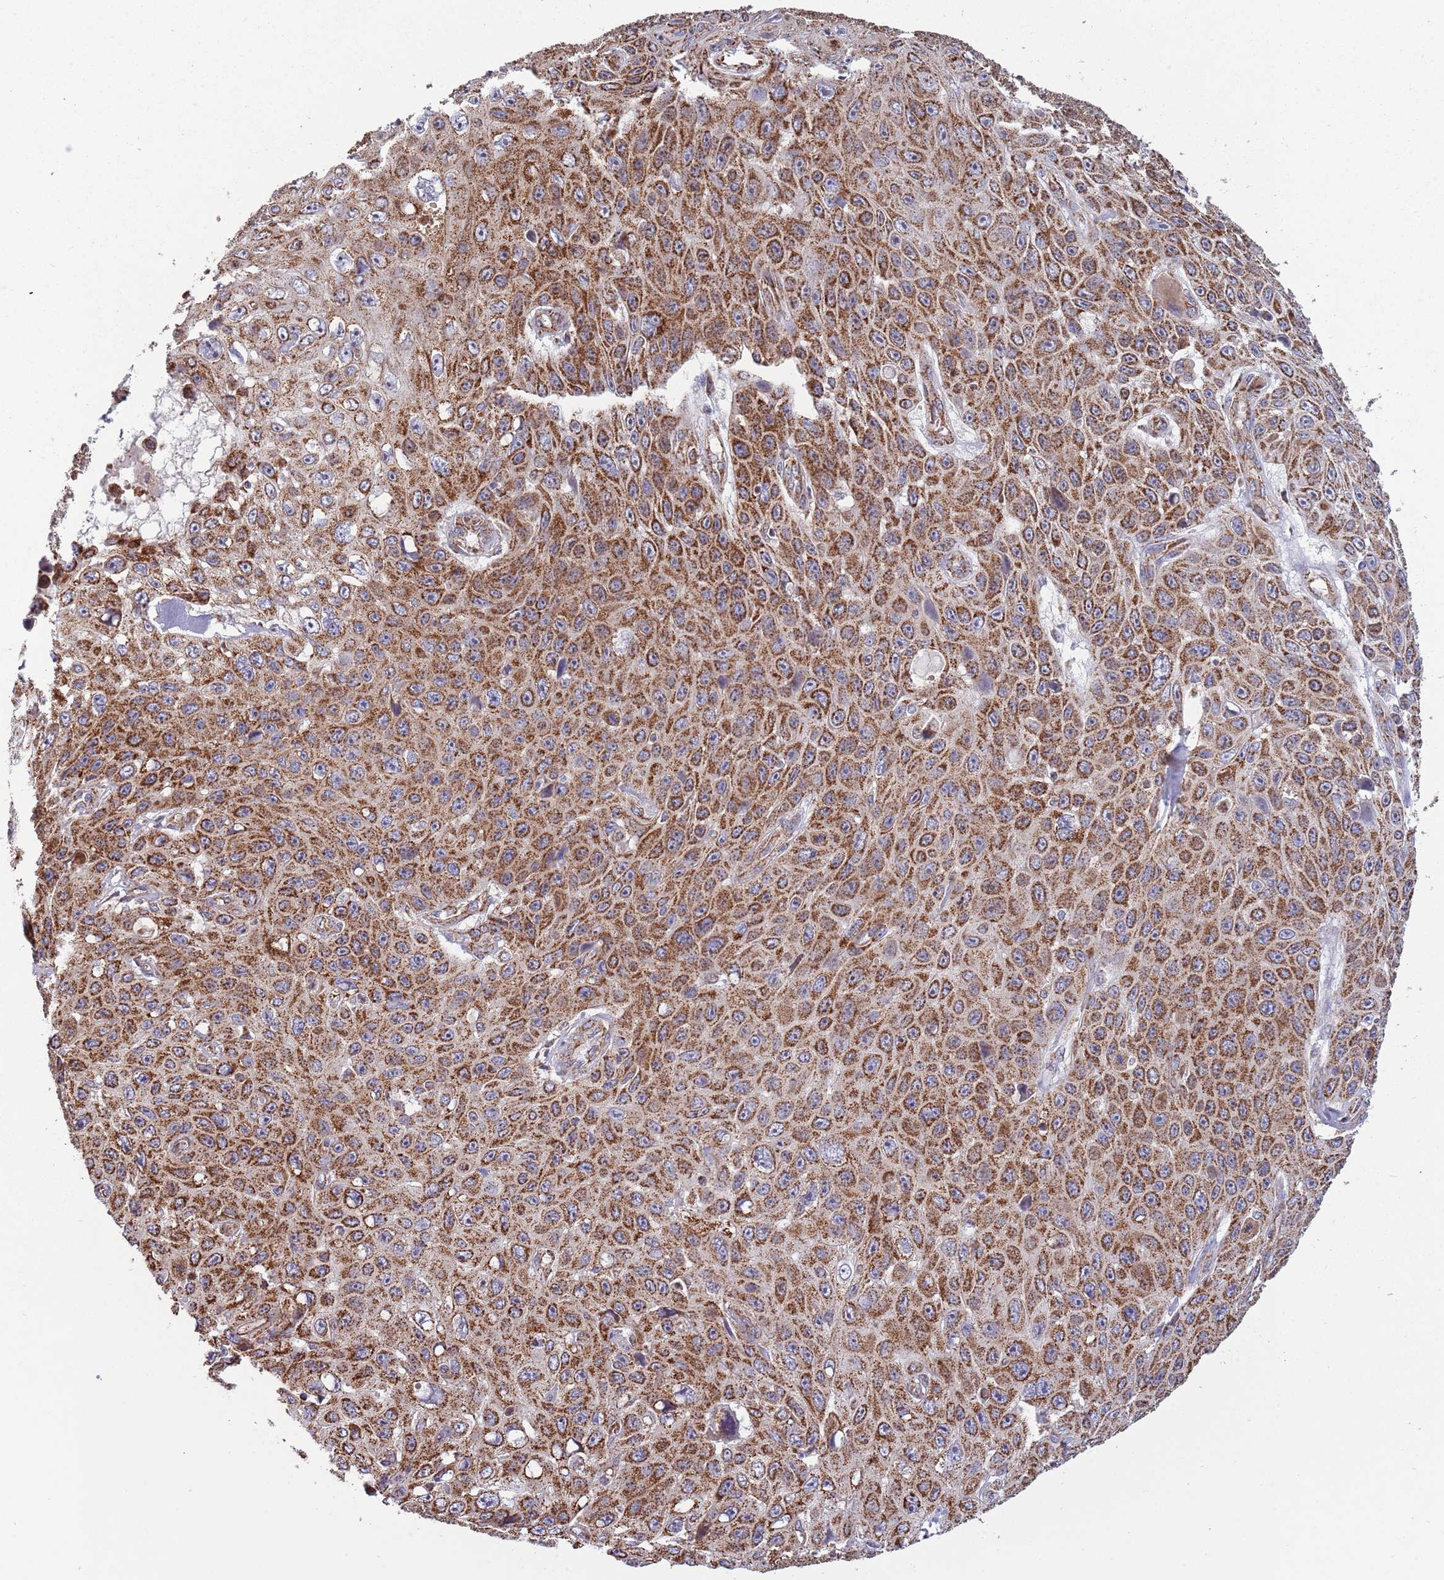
{"staining": {"intensity": "strong", "quantity": ">75%", "location": "cytoplasmic/membranous"}, "tissue": "skin cancer", "cell_type": "Tumor cells", "image_type": "cancer", "snomed": [{"axis": "morphology", "description": "Squamous cell carcinoma, NOS"}, {"axis": "topography", "description": "Skin"}], "caption": "This is an image of immunohistochemistry (IHC) staining of skin squamous cell carcinoma, which shows strong staining in the cytoplasmic/membranous of tumor cells.", "gene": "VPS16", "patient": {"sex": "male", "age": 82}}